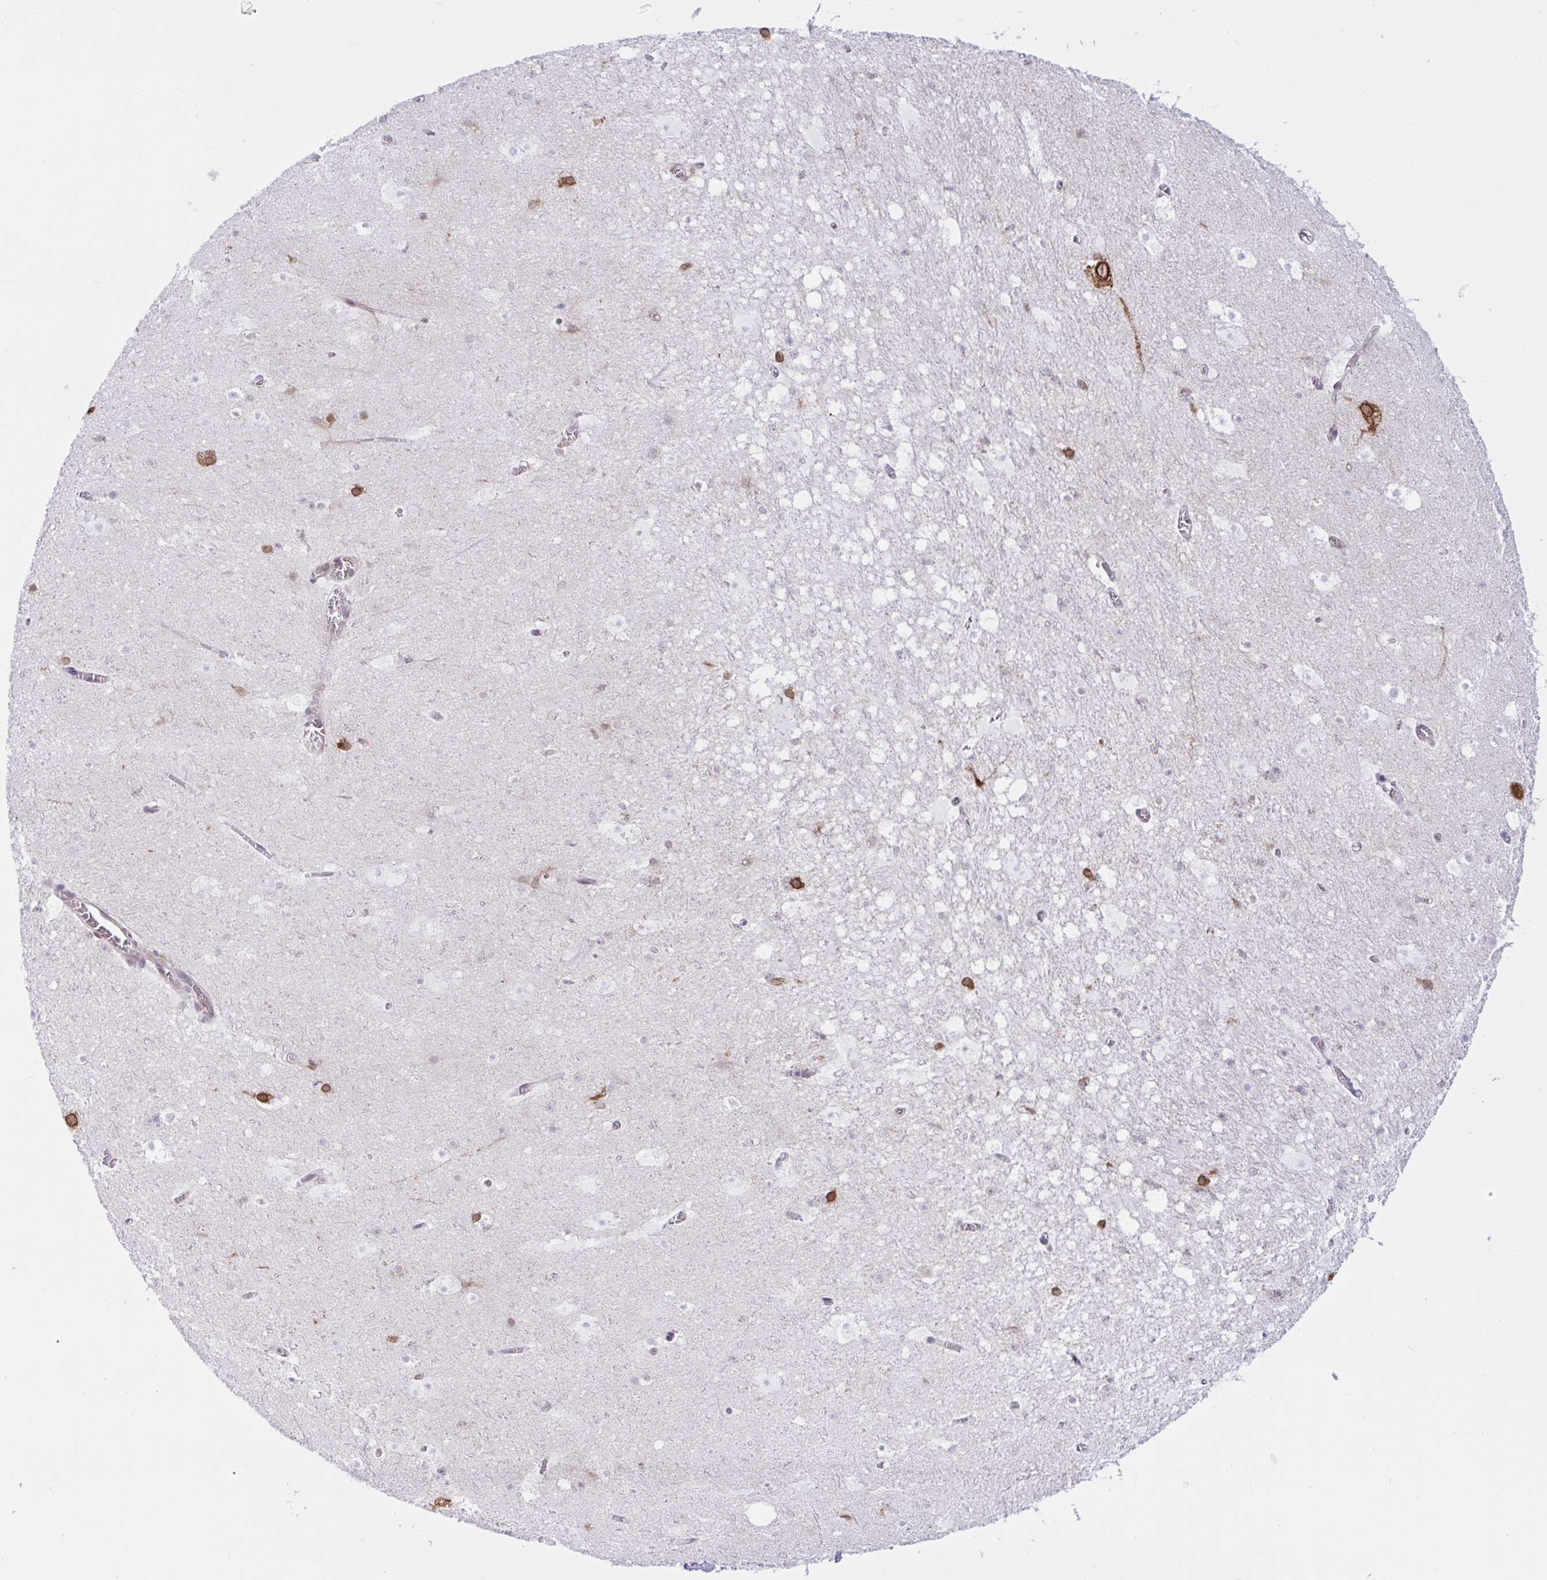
{"staining": {"intensity": "strong", "quantity": "<25%", "location": "cytoplasmic/membranous"}, "tissue": "hippocampus", "cell_type": "Glial cells", "image_type": "normal", "snomed": [{"axis": "morphology", "description": "Normal tissue, NOS"}, {"axis": "topography", "description": "Hippocampus"}], "caption": "The photomicrograph displays staining of normal hippocampus, revealing strong cytoplasmic/membranous protein positivity (brown color) within glial cells.", "gene": "CAMLG", "patient": {"sex": "female", "age": 42}}